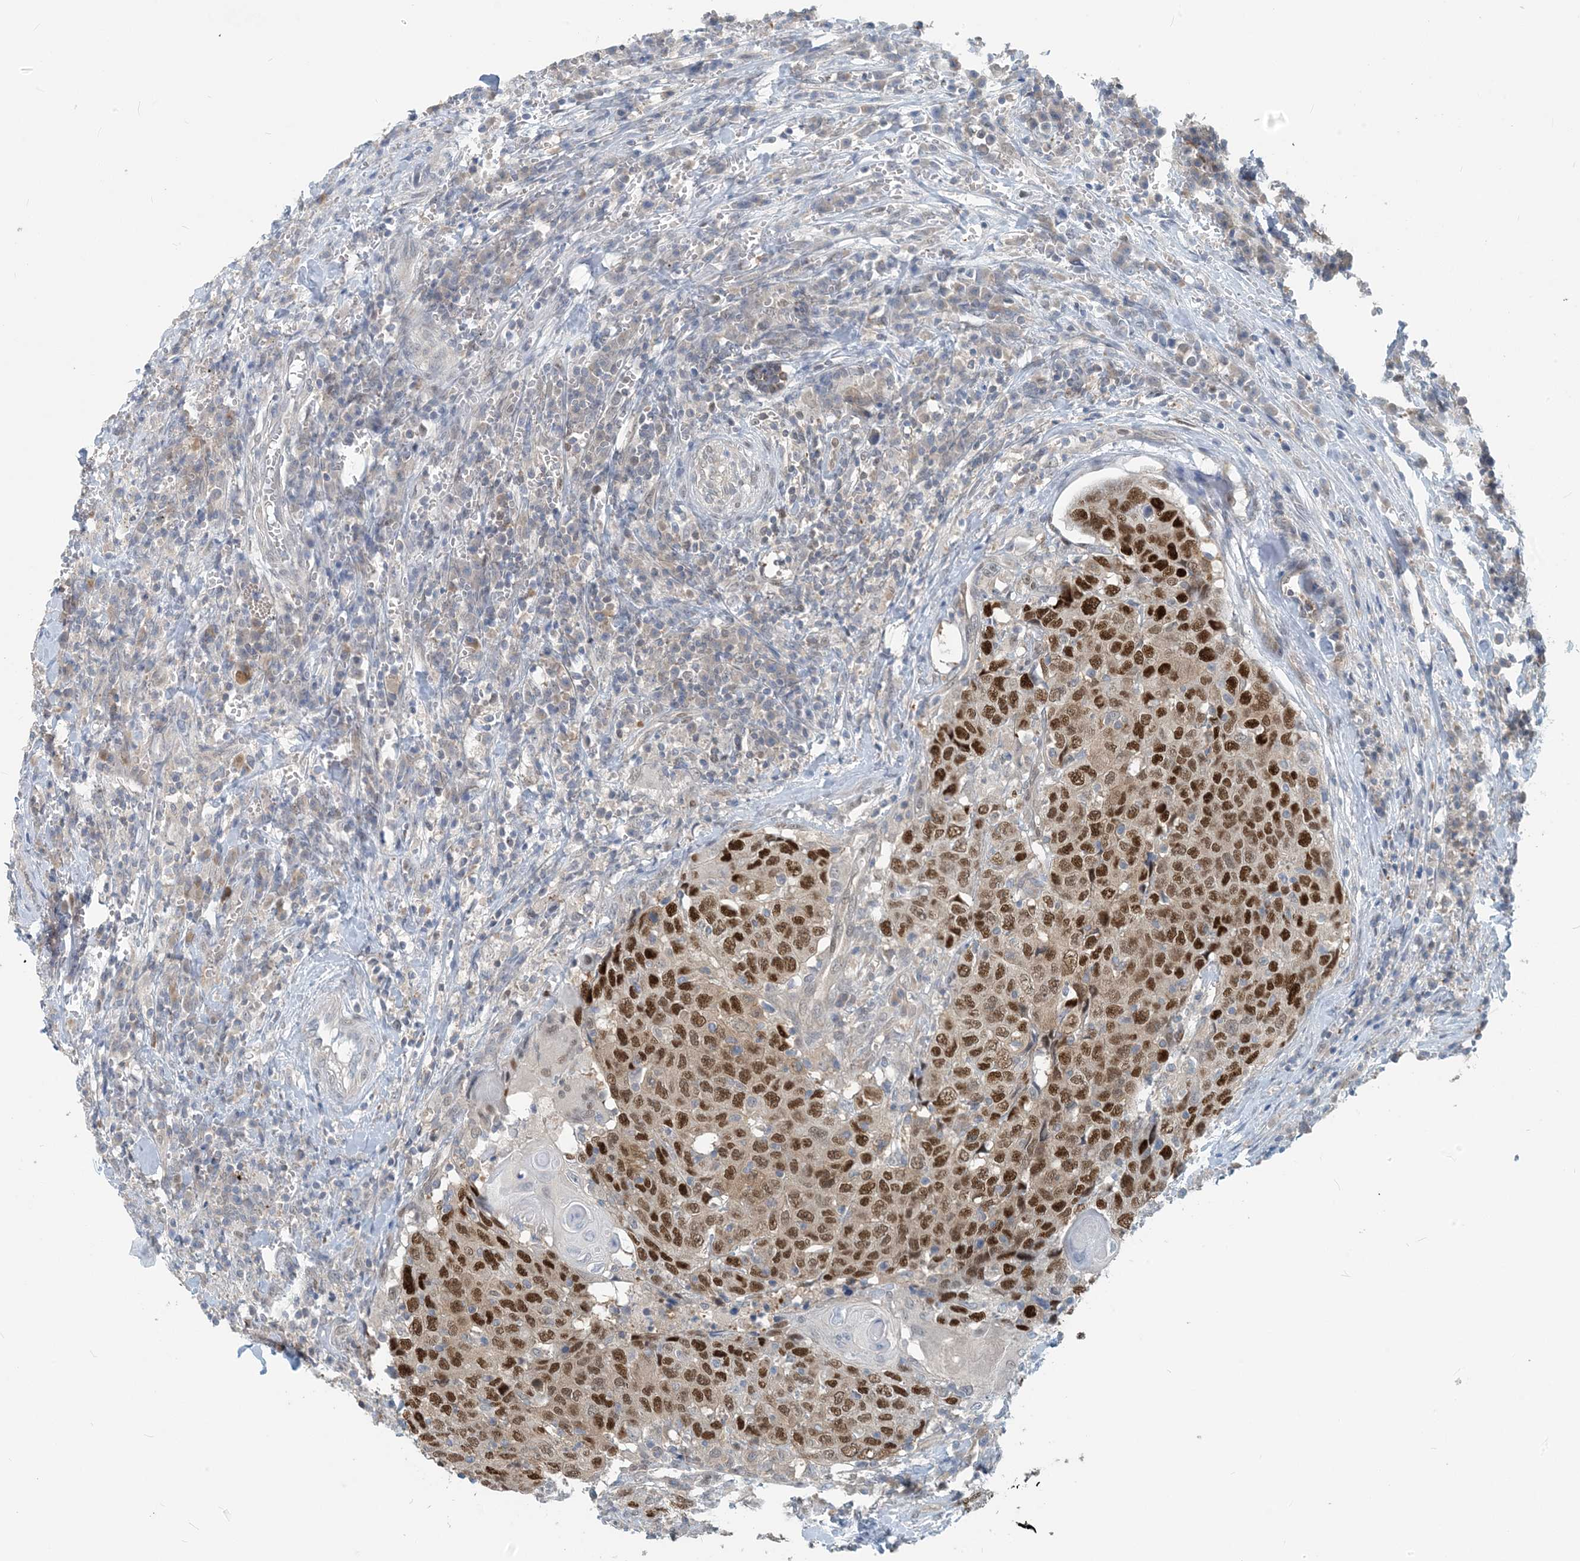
{"staining": {"intensity": "strong", "quantity": ">75%", "location": "nuclear"}, "tissue": "head and neck cancer", "cell_type": "Tumor cells", "image_type": "cancer", "snomed": [{"axis": "morphology", "description": "Squamous cell carcinoma, NOS"}, {"axis": "topography", "description": "Head-Neck"}], "caption": "The image displays immunohistochemical staining of head and neck cancer. There is strong nuclear expression is present in about >75% of tumor cells.", "gene": "ZC3H12A", "patient": {"sex": "male", "age": 66}}